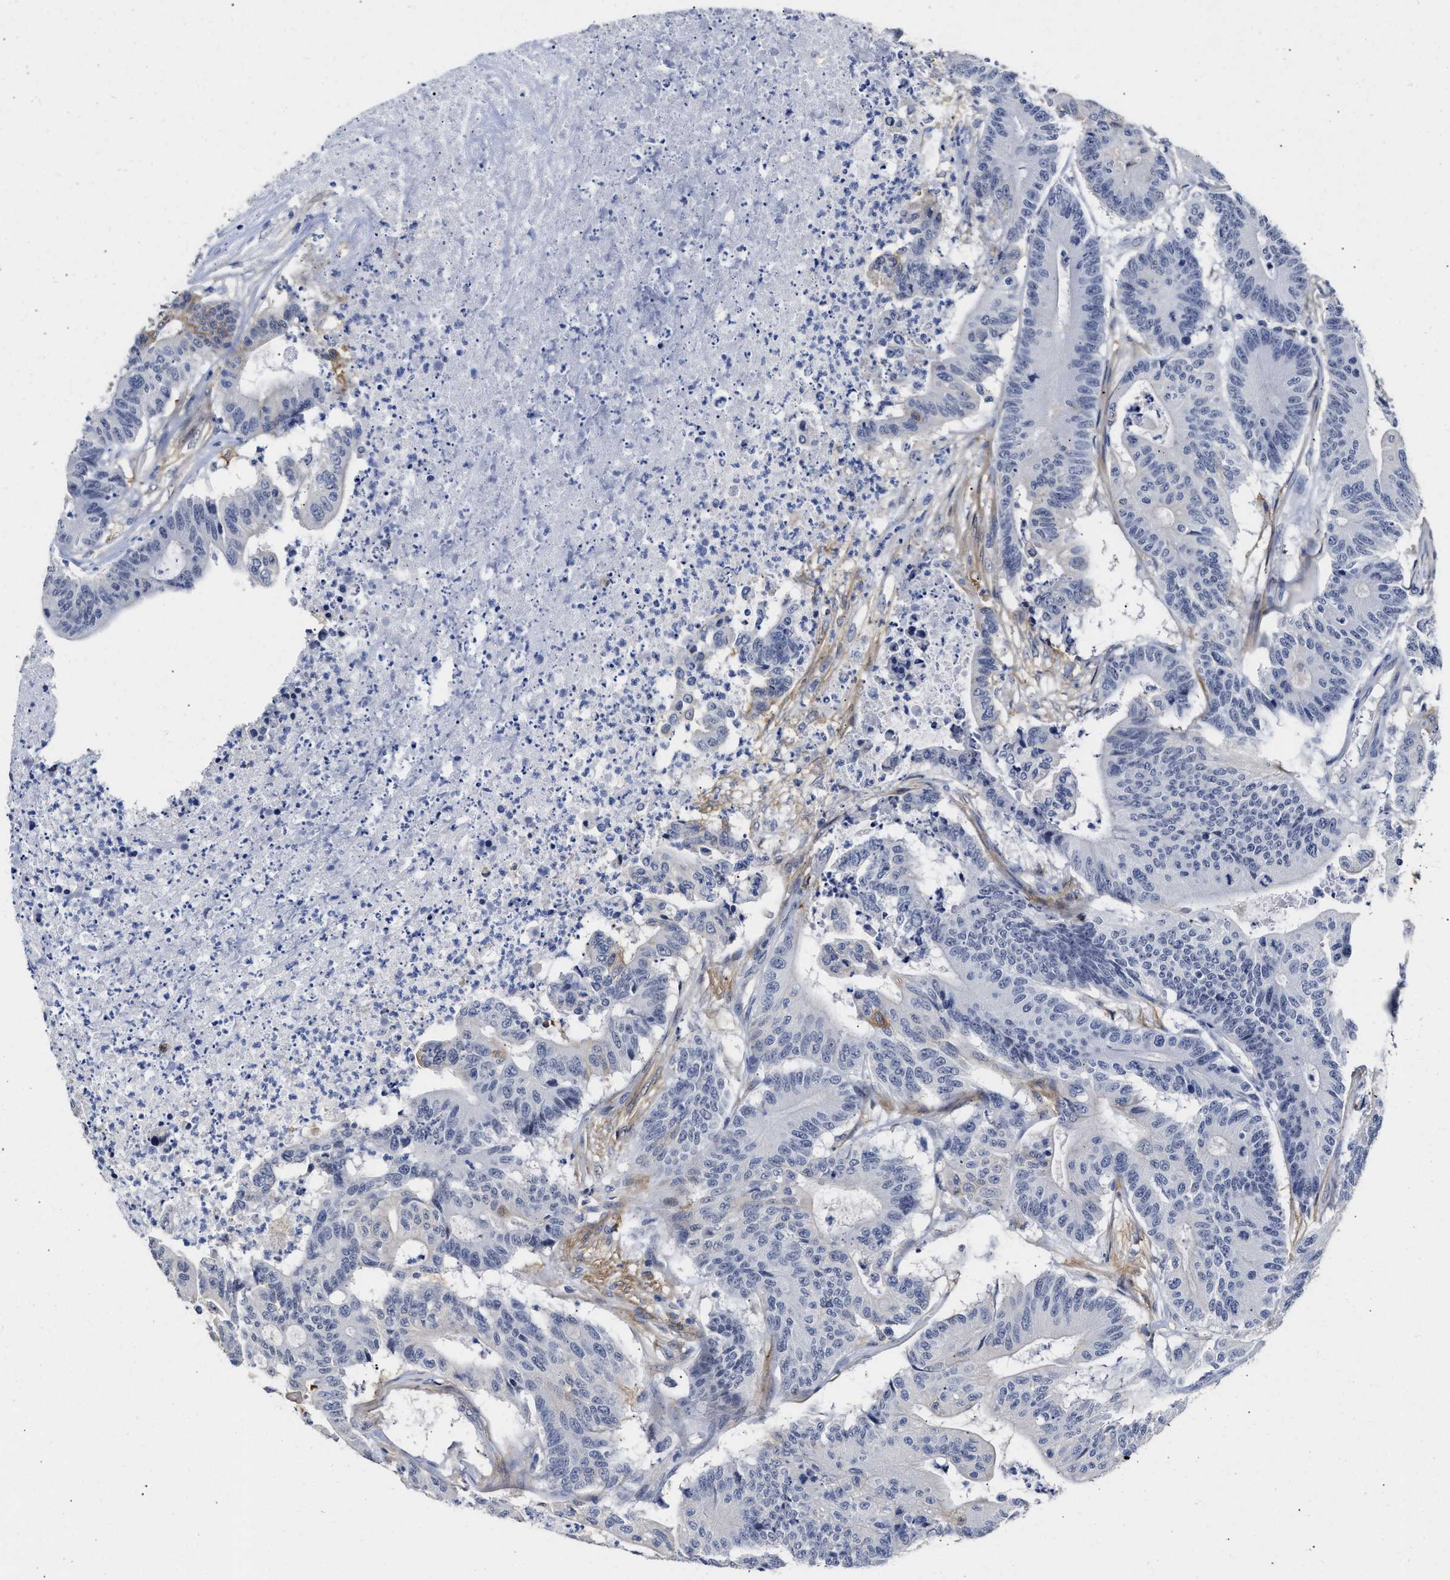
{"staining": {"intensity": "negative", "quantity": "none", "location": "none"}, "tissue": "colorectal cancer", "cell_type": "Tumor cells", "image_type": "cancer", "snomed": [{"axis": "morphology", "description": "Adenocarcinoma, NOS"}, {"axis": "topography", "description": "Colon"}], "caption": "A high-resolution photomicrograph shows IHC staining of adenocarcinoma (colorectal), which shows no significant positivity in tumor cells.", "gene": "AHNAK2", "patient": {"sex": "female", "age": 84}}